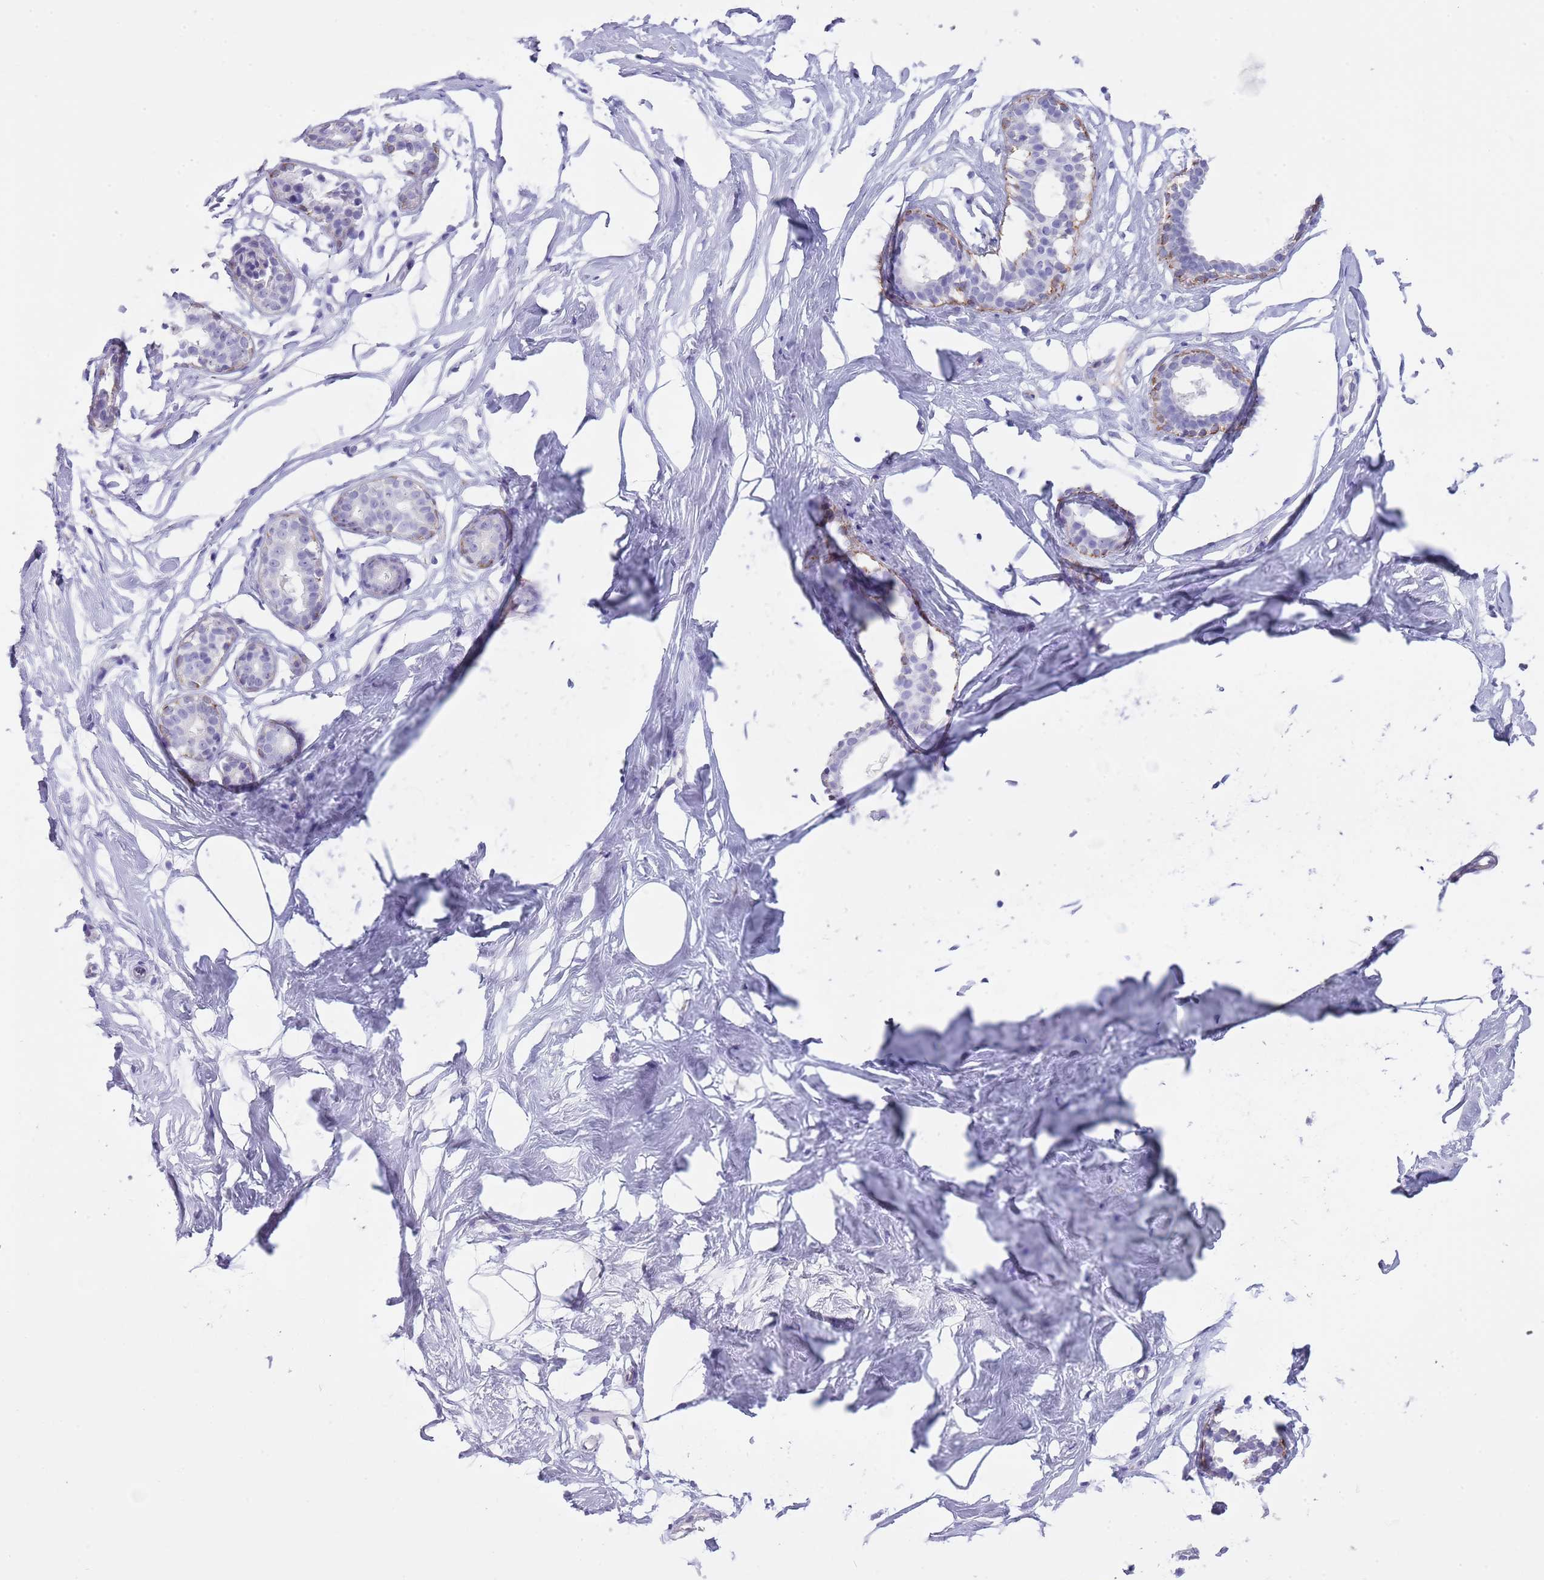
{"staining": {"intensity": "negative", "quantity": "none", "location": "none"}, "tissue": "breast", "cell_type": "Adipocytes", "image_type": "normal", "snomed": [{"axis": "morphology", "description": "Normal tissue, NOS"}, {"axis": "morphology", "description": "Adenoma, NOS"}, {"axis": "topography", "description": "Breast"}], "caption": "IHC image of benign breast: breast stained with DAB (3,3'-diaminobenzidine) reveals no significant protein staining in adipocytes. (Stains: DAB (3,3'-diaminobenzidine) immunohistochemistry (IHC) with hematoxylin counter stain, Microscopy: brightfield microscopy at high magnification).", "gene": "TSGA13", "patient": {"sex": "female", "age": 23}}